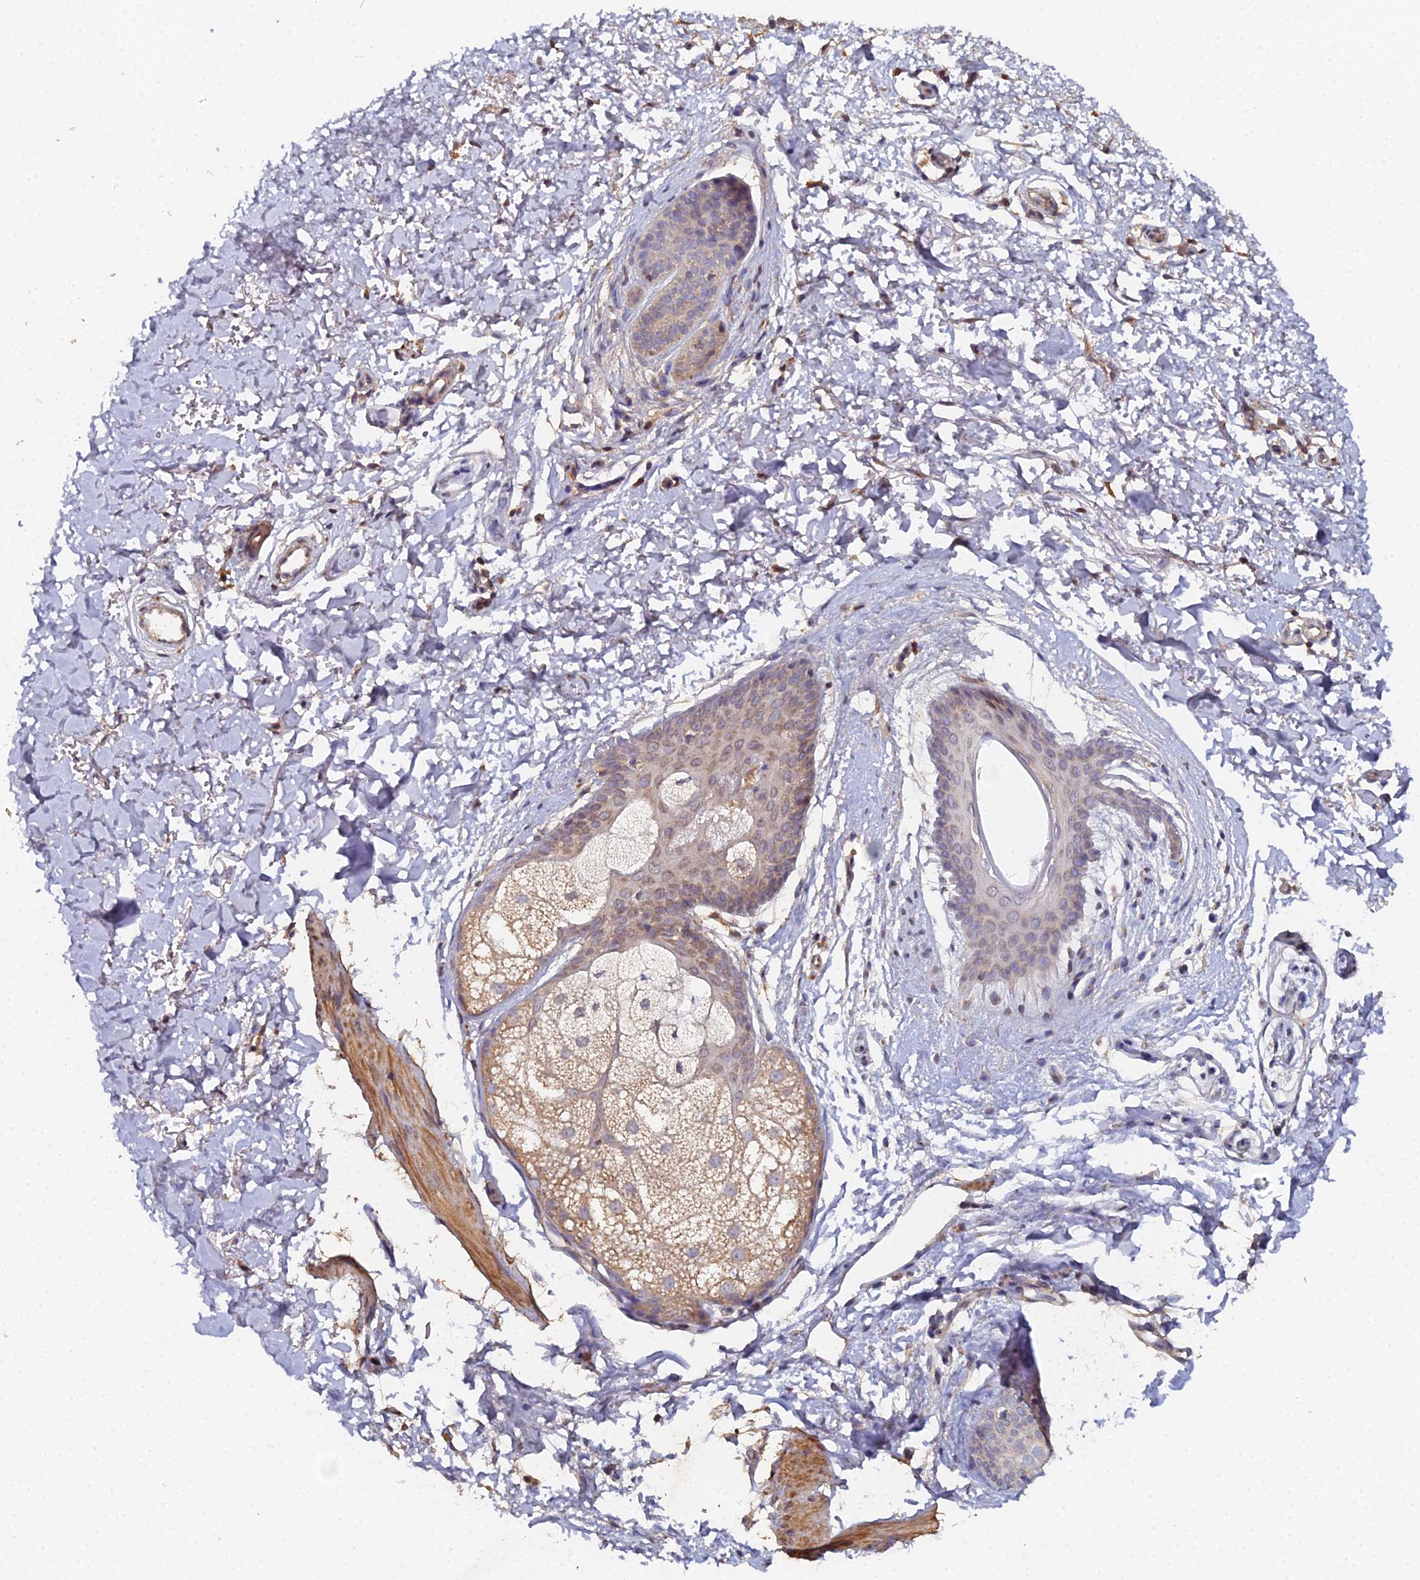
{"staining": {"intensity": "moderate", "quantity": ">75%", "location": "cytoplasmic/membranous"}, "tissue": "skin", "cell_type": "Fibroblasts", "image_type": "normal", "snomed": [{"axis": "morphology", "description": "Normal tissue, NOS"}, {"axis": "topography", "description": "Skin"}], "caption": "About >75% of fibroblasts in normal human skin reveal moderate cytoplasmic/membranous protein staining as visualized by brown immunohistochemical staining.", "gene": "SPANXN4", "patient": {"sex": "male", "age": 66}}